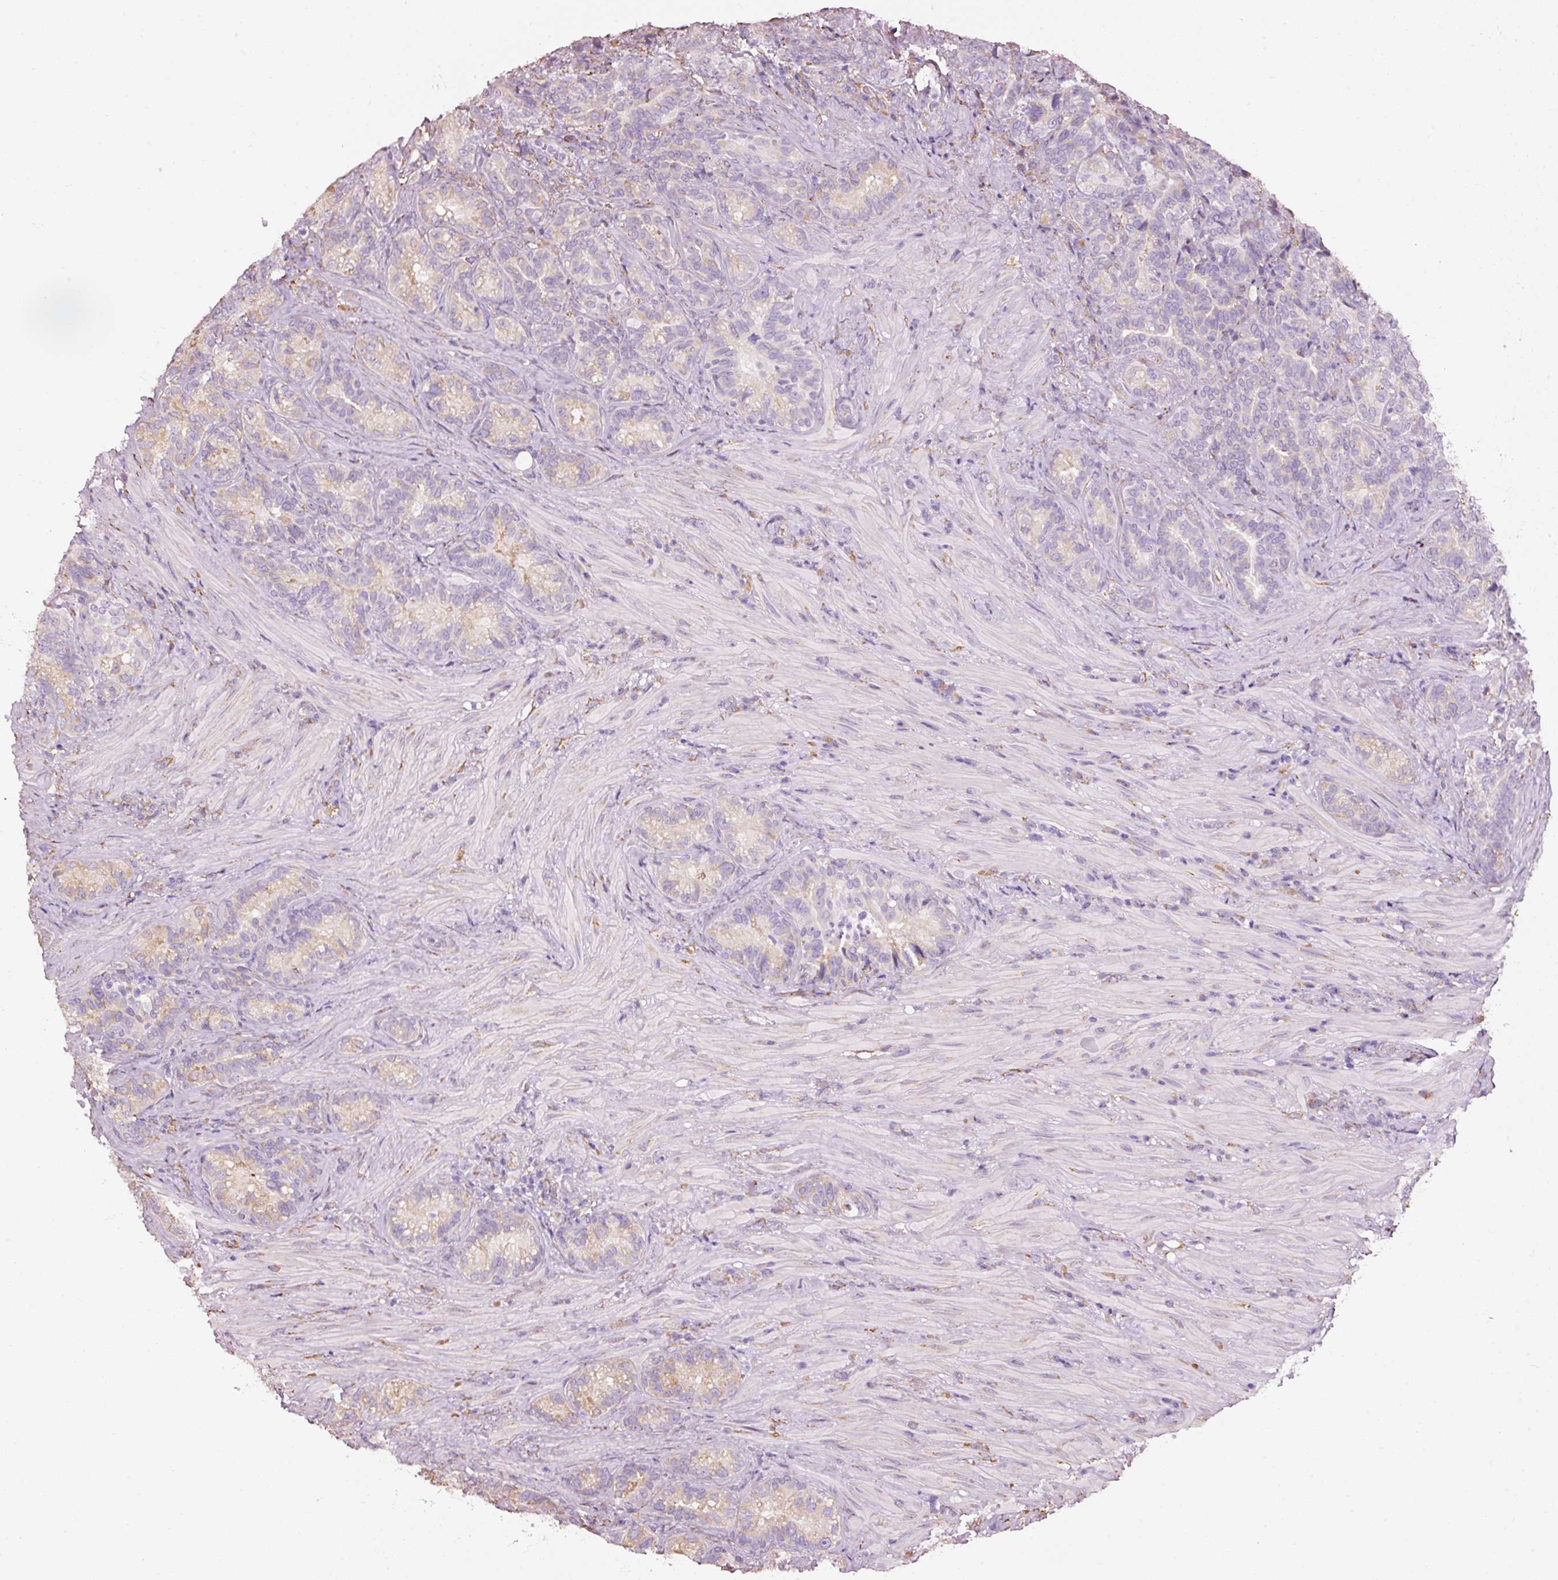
{"staining": {"intensity": "moderate", "quantity": "<25%", "location": "cytoplasmic/membranous"}, "tissue": "seminal vesicle", "cell_type": "Glandular cells", "image_type": "normal", "snomed": [{"axis": "morphology", "description": "Normal tissue, NOS"}, {"axis": "topography", "description": "Seminal veicle"}], "caption": "Immunohistochemical staining of normal seminal vesicle demonstrates moderate cytoplasmic/membranous protein expression in approximately <25% of glandular cells.", "gene": "GCG", "patient": {"sex": "male", "age": 68}}